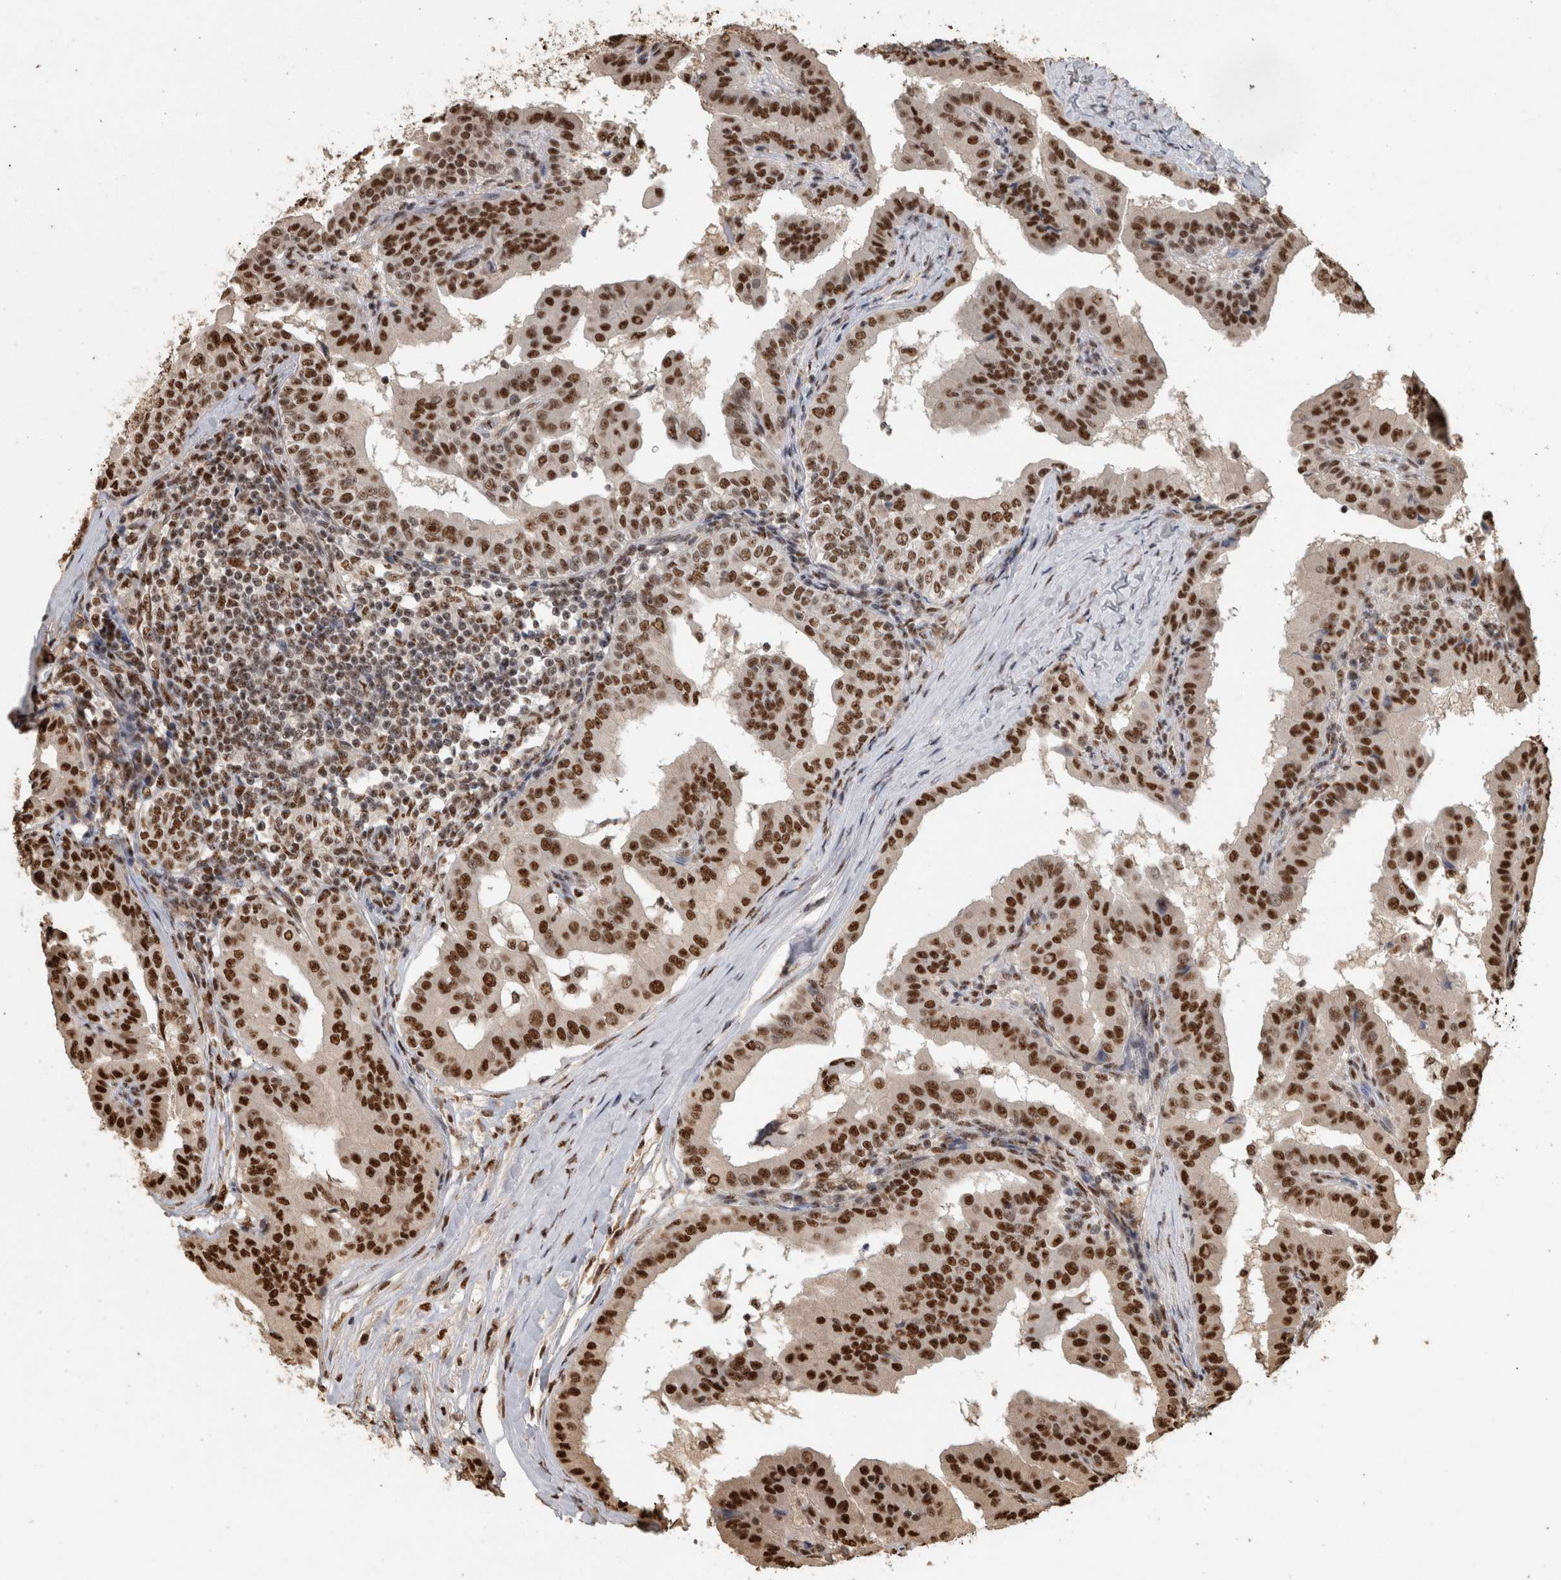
{"staining": {"intensity": "strong", "quantity": ">75%", "location": "nuclear"}, "tissue": "thyroid cancer", "cell_type": "Tumor cells", "image_type": "cancer", "snomed": [{"axis": "morphology", "description": "Papillary adenocarcinoma, NOS"}, {"axis": "topography", "description": "Thyroid gland"}], "caption": "Human thyroid cancer (papillary adenocarcinoma) stained with a brown dye demonstrates strong nuclear positive expression in approximately >75% of tumor cells.", "gene": "RAD50", "patient": {"sex": "male", "age": 33}}